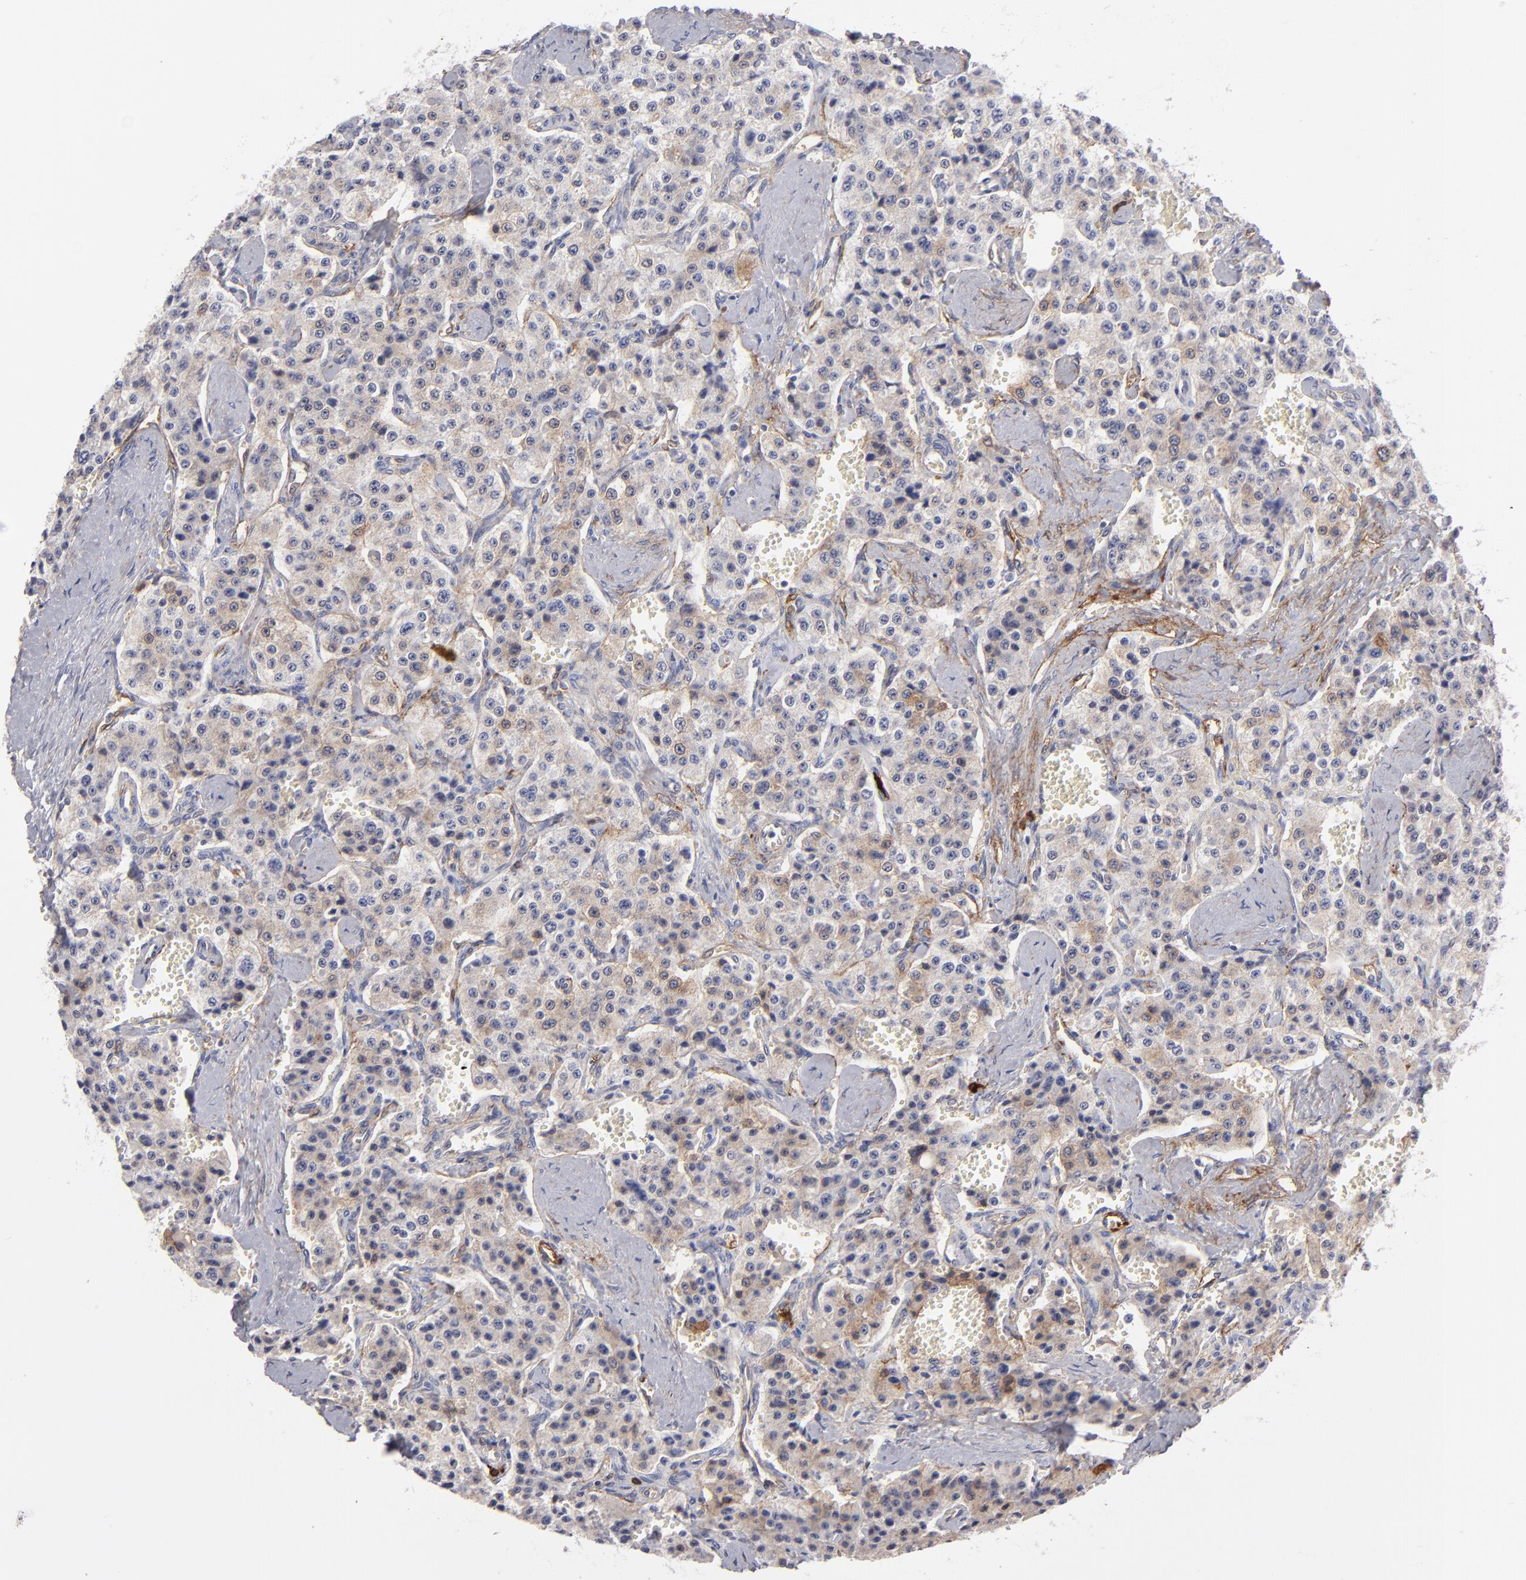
{"staining": {"intensity": "weak", "quantity": "<25%", "location": "cytoplasmic/membranous"}, "tissue": "carcinoid", "cell_type": "Tumor cells", "image_type": "cancer", "snomed": [{"axis": "morphology", "description": "Carcinoid, malignant, NOS"}, {"axis": "topography", "description": "Small intestine"}], "caption": "Micrograph shows no significant protein staining in tumor cells of carcinoid. Brightfield microscopy of IHC stained with DAB (3,3'-diaminobenzidine) (brown) and hematoxylin (blue), captured at high magnification.", "gene": "AHNAK2", "patient": {"sex": "male", "age": 52}}